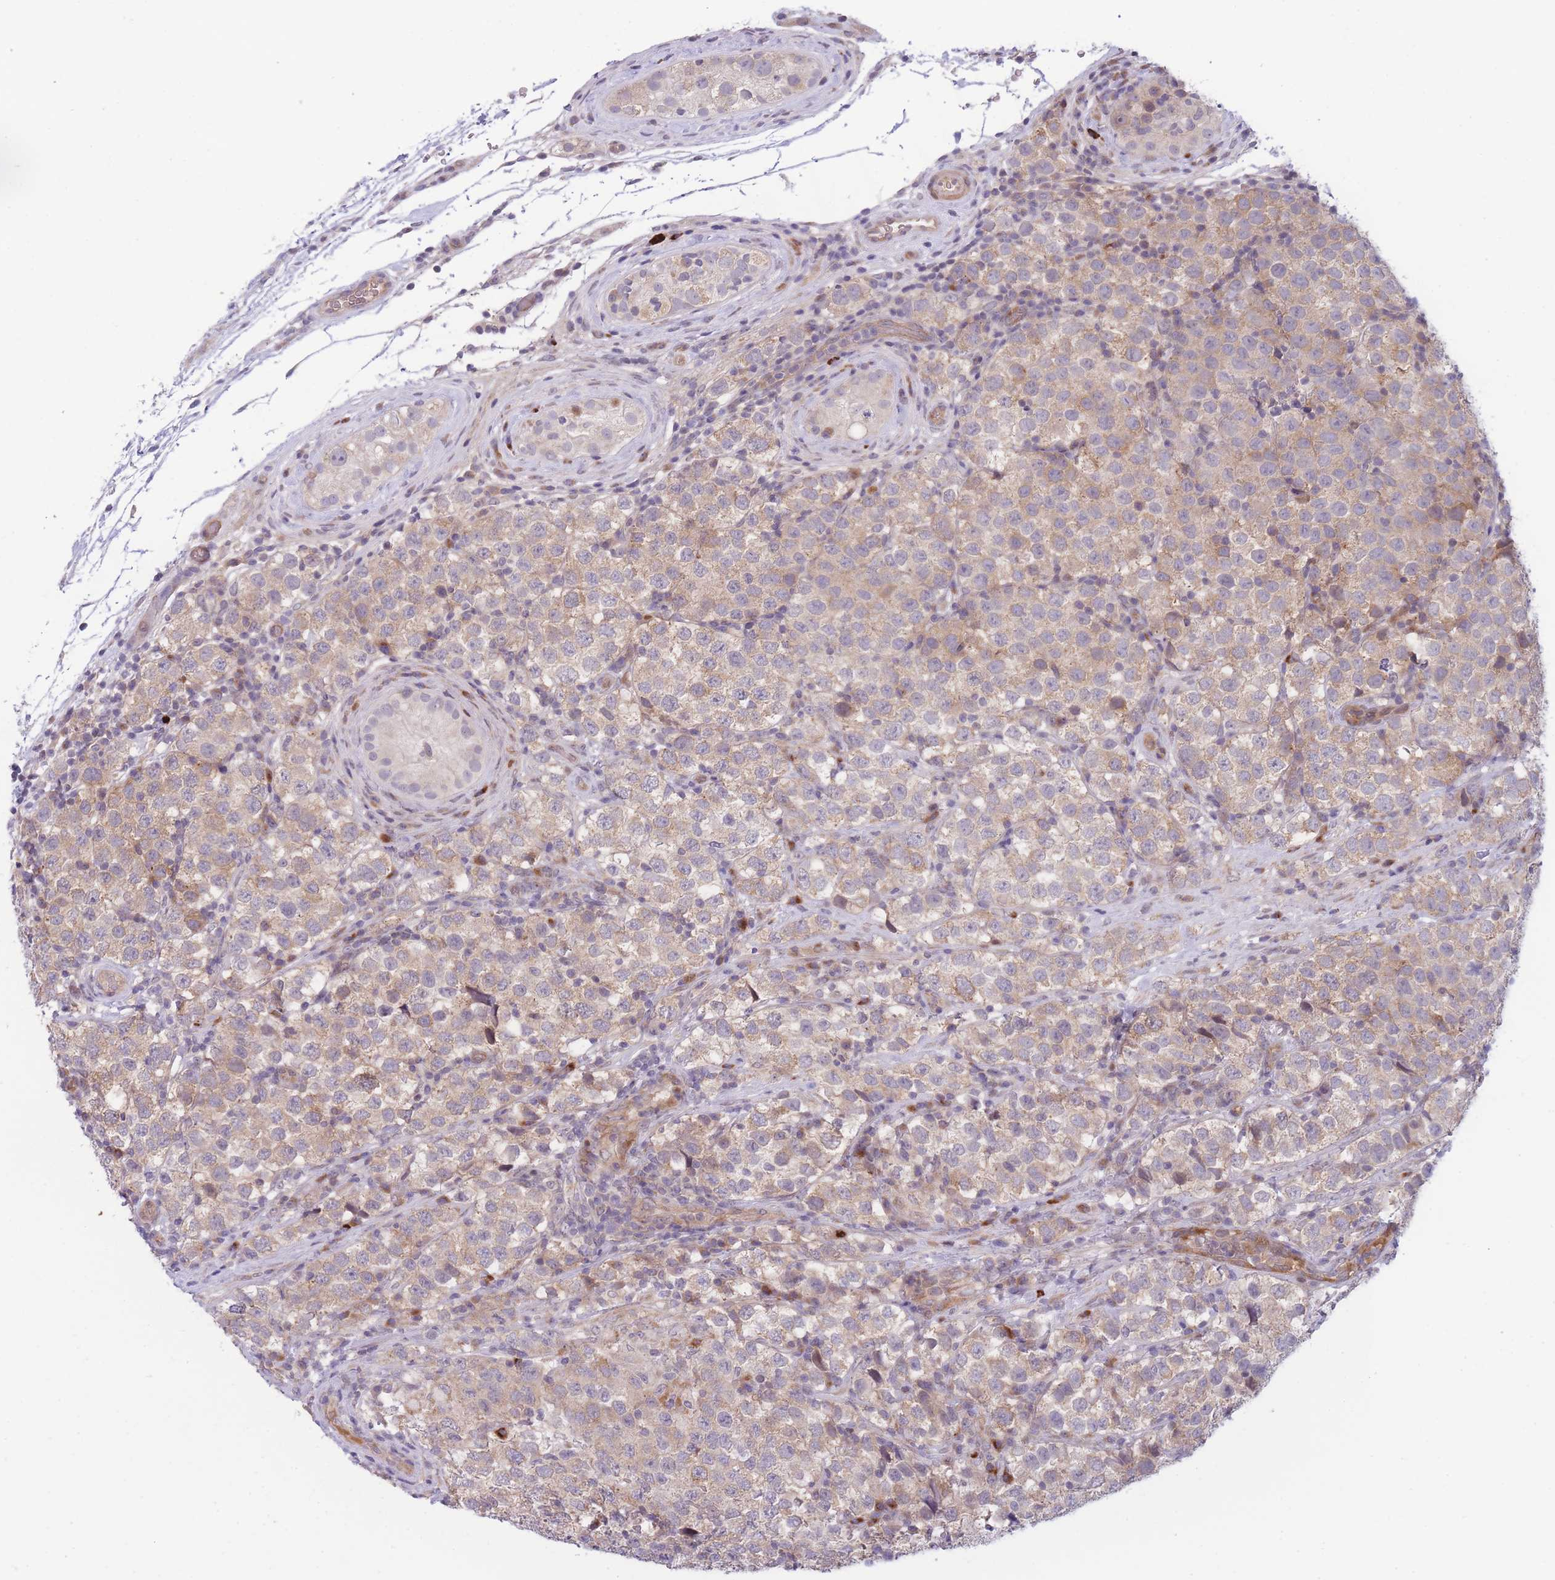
{"staining": {"intensity": "moderate", "quantity": ">75%", "location": "cytoplasmic/membranous"}, "tissue": "testis cancer", "cell_type": "Tumor cells", "image_type": "cancer", "snomed": [{"axis": "morphology", "description": "Seminoma, NOS"}, {"axis": "topography", "description": "Testis"}], "caption": "Protein staining of testis cancer (seminoma) tissue shows moderate cytoplasmic/membranous staining in approximately >75% of tumor cells.", "gene": "CDC25B", "patient": {"sex": "male", "age": 34}}